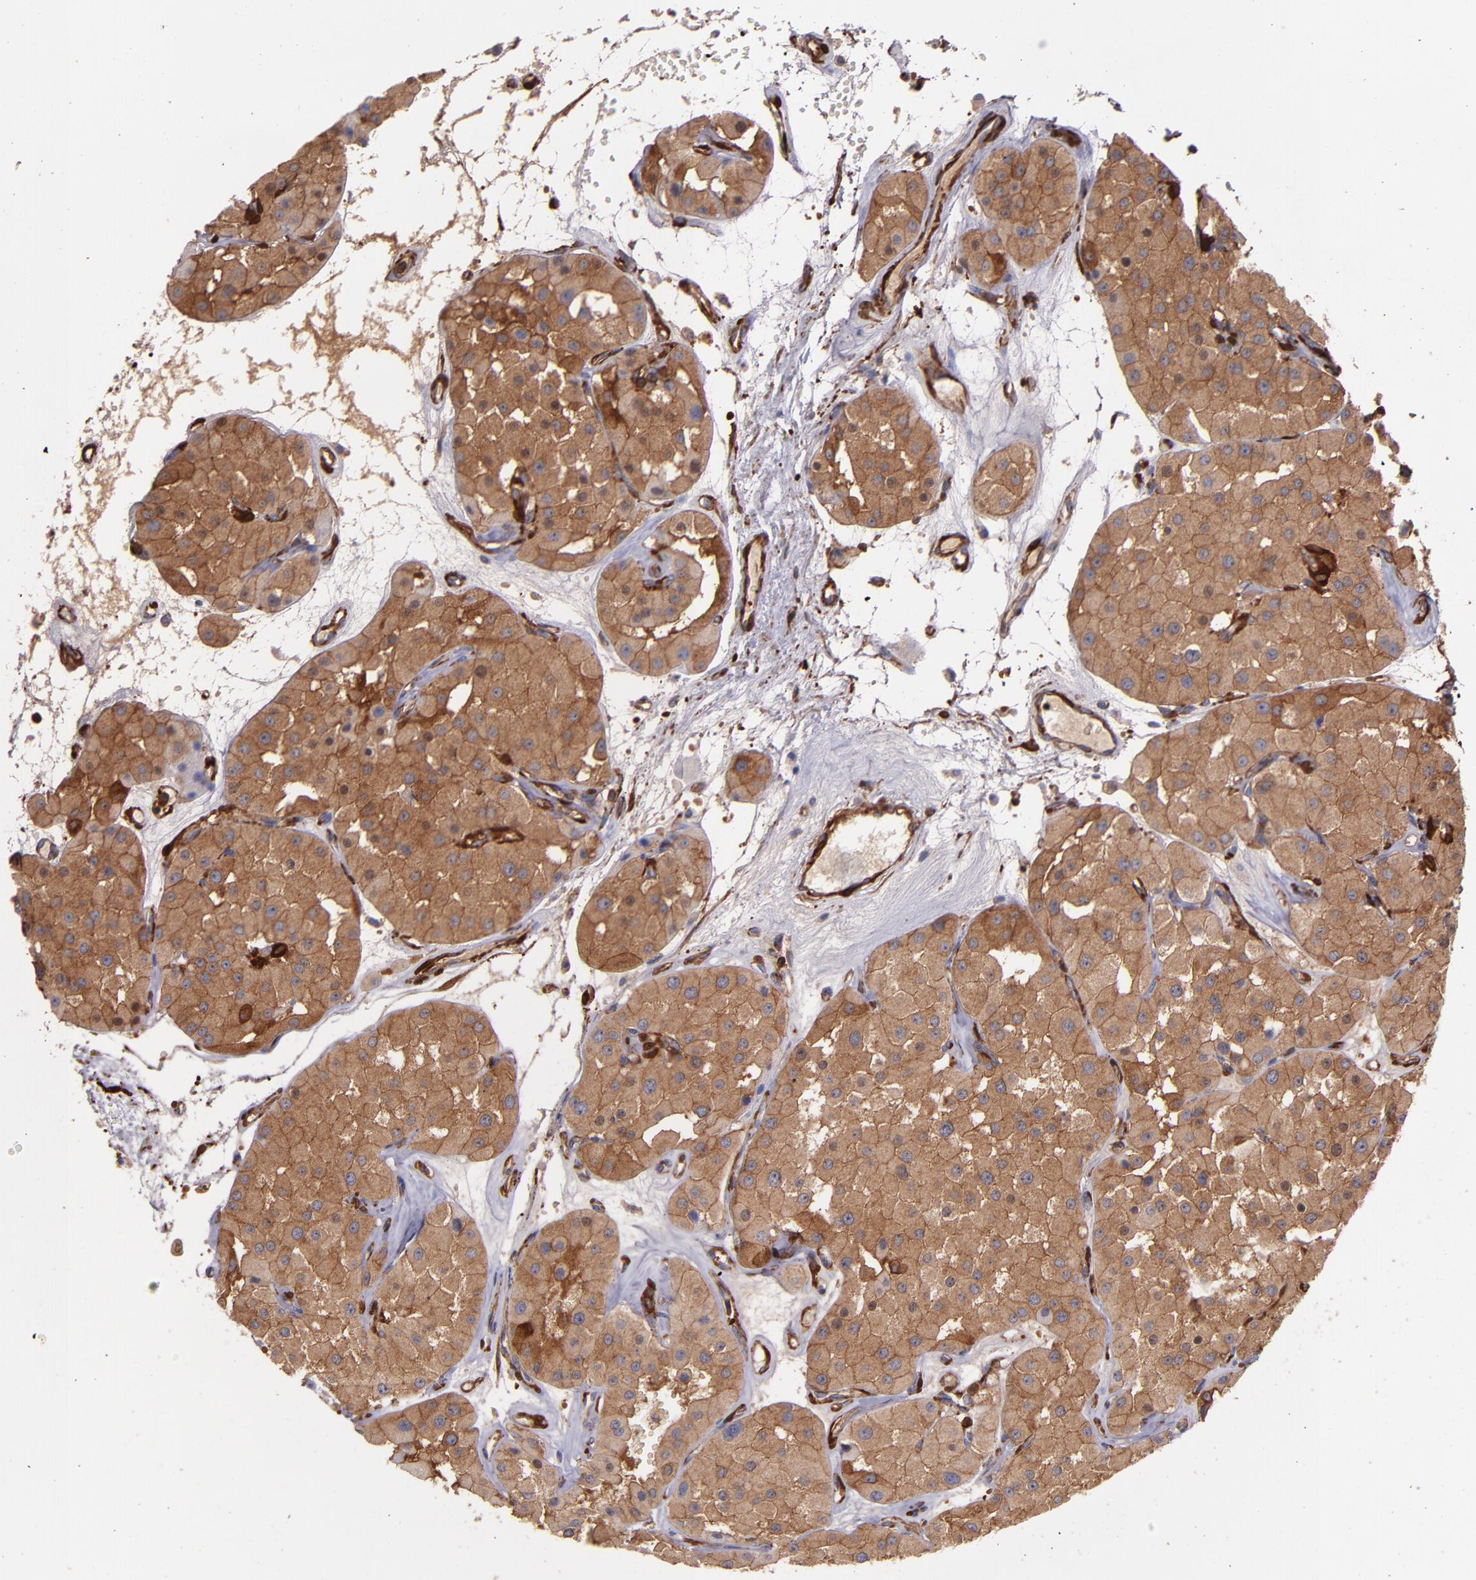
{"staining": {"intensity": "moderate", "quantity": ">75%", "location": "cytoplasmic/membranous"}, "tissue": "renal cancer", "cell_type": "Tumor cells", "image_type": "cancer", "snomed": [{"axis": "morphology", "description": "Adenocarcinoma, uncertain malignant potential"}, {"axis": "topography", "description": "Kidney"}], "caption": "IHC (DAB (3,3'-diaminobenzidine)) staining of renal adenocarcinoma,  uncertain malignant potential shows moderate cytoplasmic/membranous protein staining in approximately >75% of tumor cells. (IHC, brightfield microscopy, high magnification).", "gene": "VCL", "patient": {"sex": "male", "age": 63}}